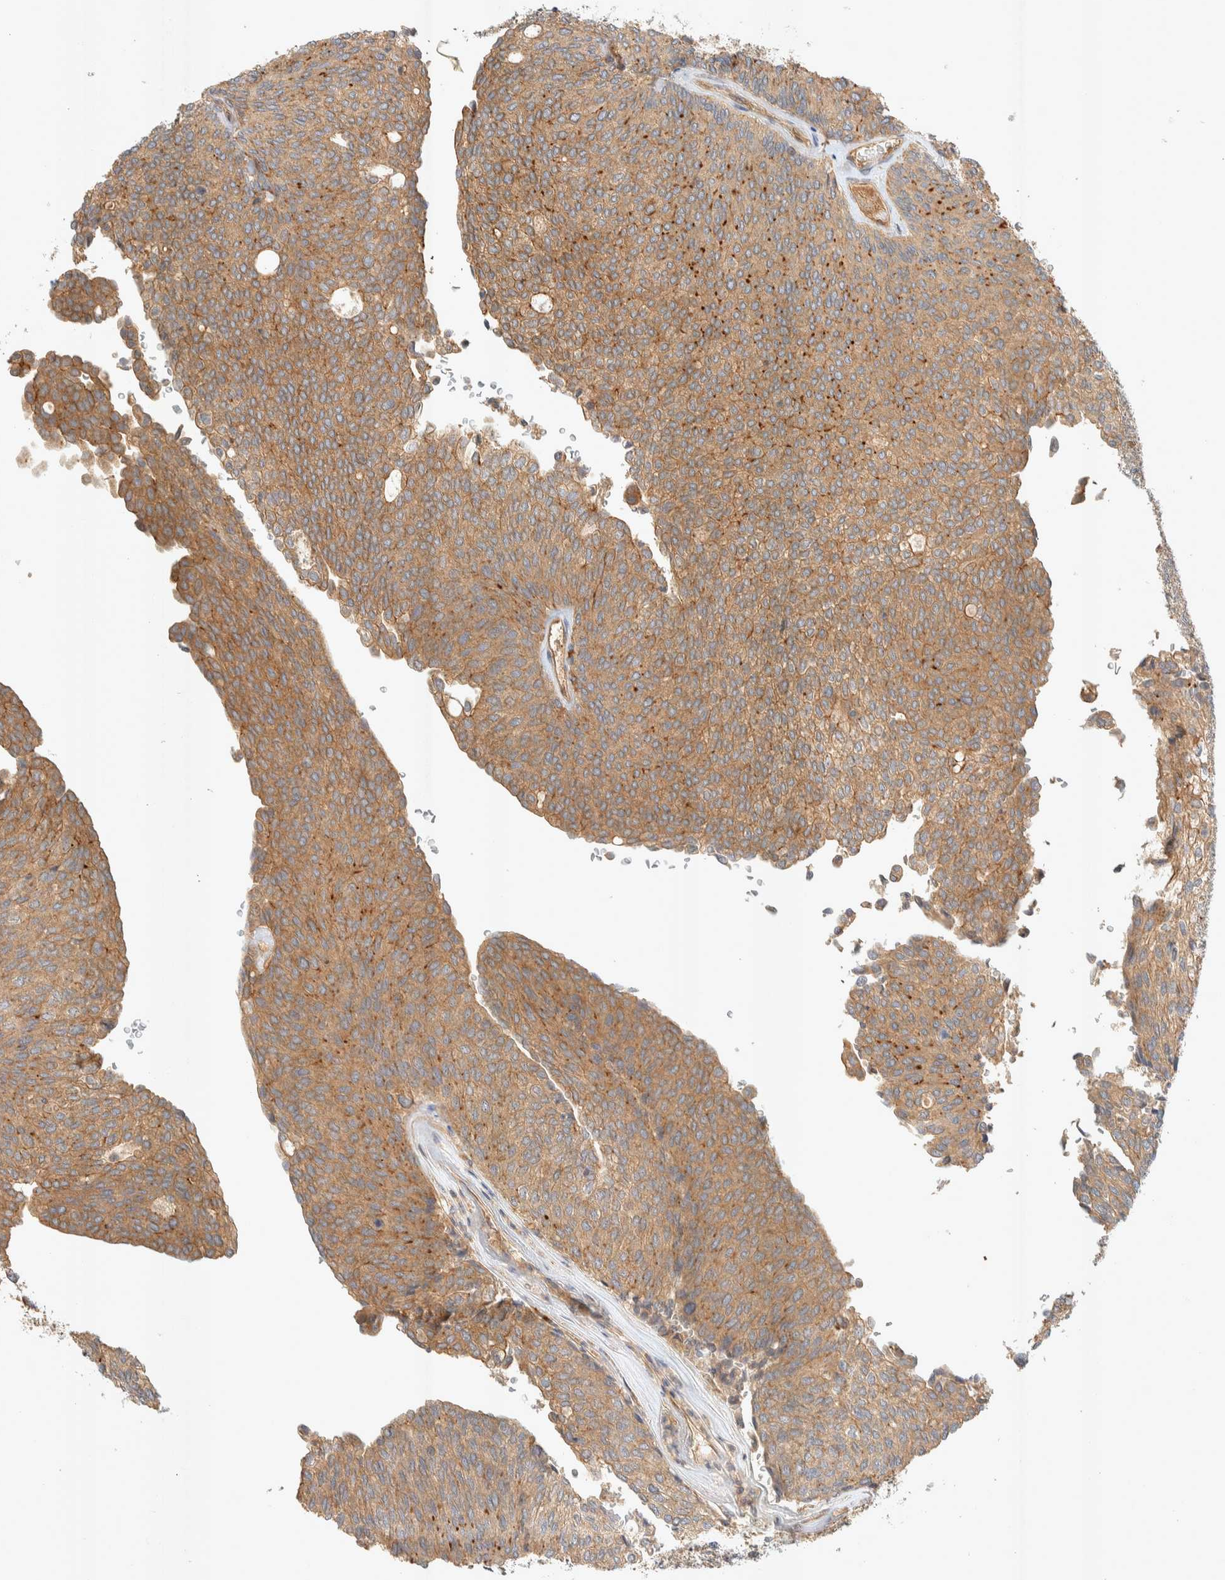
{"staining": {"intensity": "moderate", "quantity": "25%-75%", "location": "cytoplasmic/membranous"}, "tissue": "urothelial cancer", "cell_type": "Tumor cells", "image_type": "cancer", "snomed": [{"axis": "morphology", "description": "Urothelial carcinoma, Low grade"}, {"axis": "topography", "description": "Urinary bladder"}], "caption": "Moderate cytoplasmic/membranous protein staining is seen in approximately 25%-75% of tumor cells in urothelial cancer.", "gene": "PXK", "patient": {"sex": "female", "age": 79}}